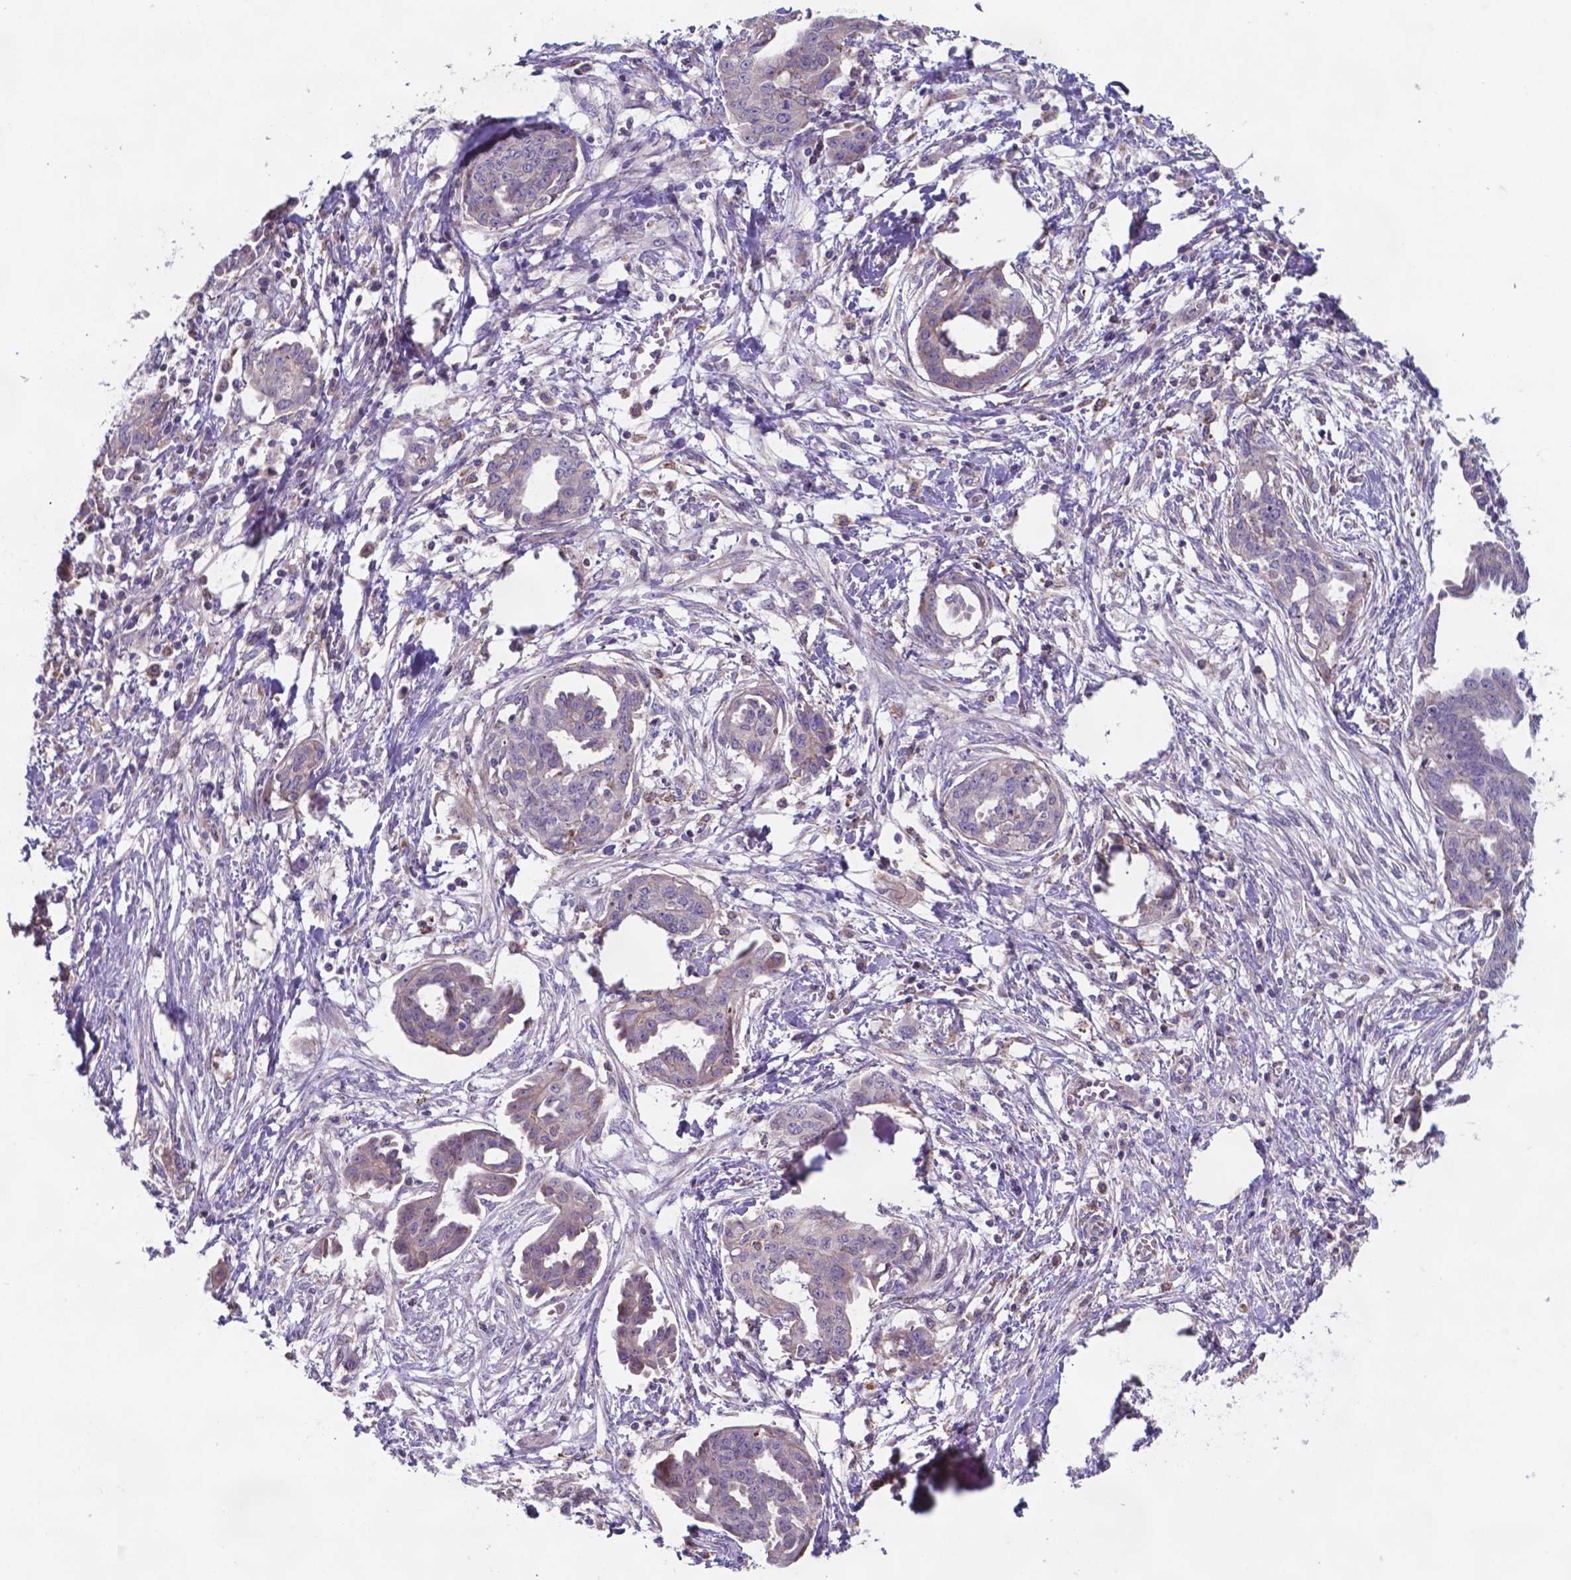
{"staining": {"intensity": "weak", "quantity": "25%-75%", "location": "cytoplasmic/membranous"}, "tissue": "ovarian cancer", "cell_type": "Tumor cells", "image_type": "cancer", "snomed": [{"axis": "morphology", "description": "Cystadenocarcinoma, serous, NOS"}, {"axis": "topography", "description": "Ovary"}], "caption": "Ovarian cancer (serous cystadenocarcinoma) stained with a brown dye shows weak cytoplasmic/membranous positive expression in about 25%-75% of tumor cells.", "gene": "TYRO3", "patient": {"sex": "female", "age": 71}}